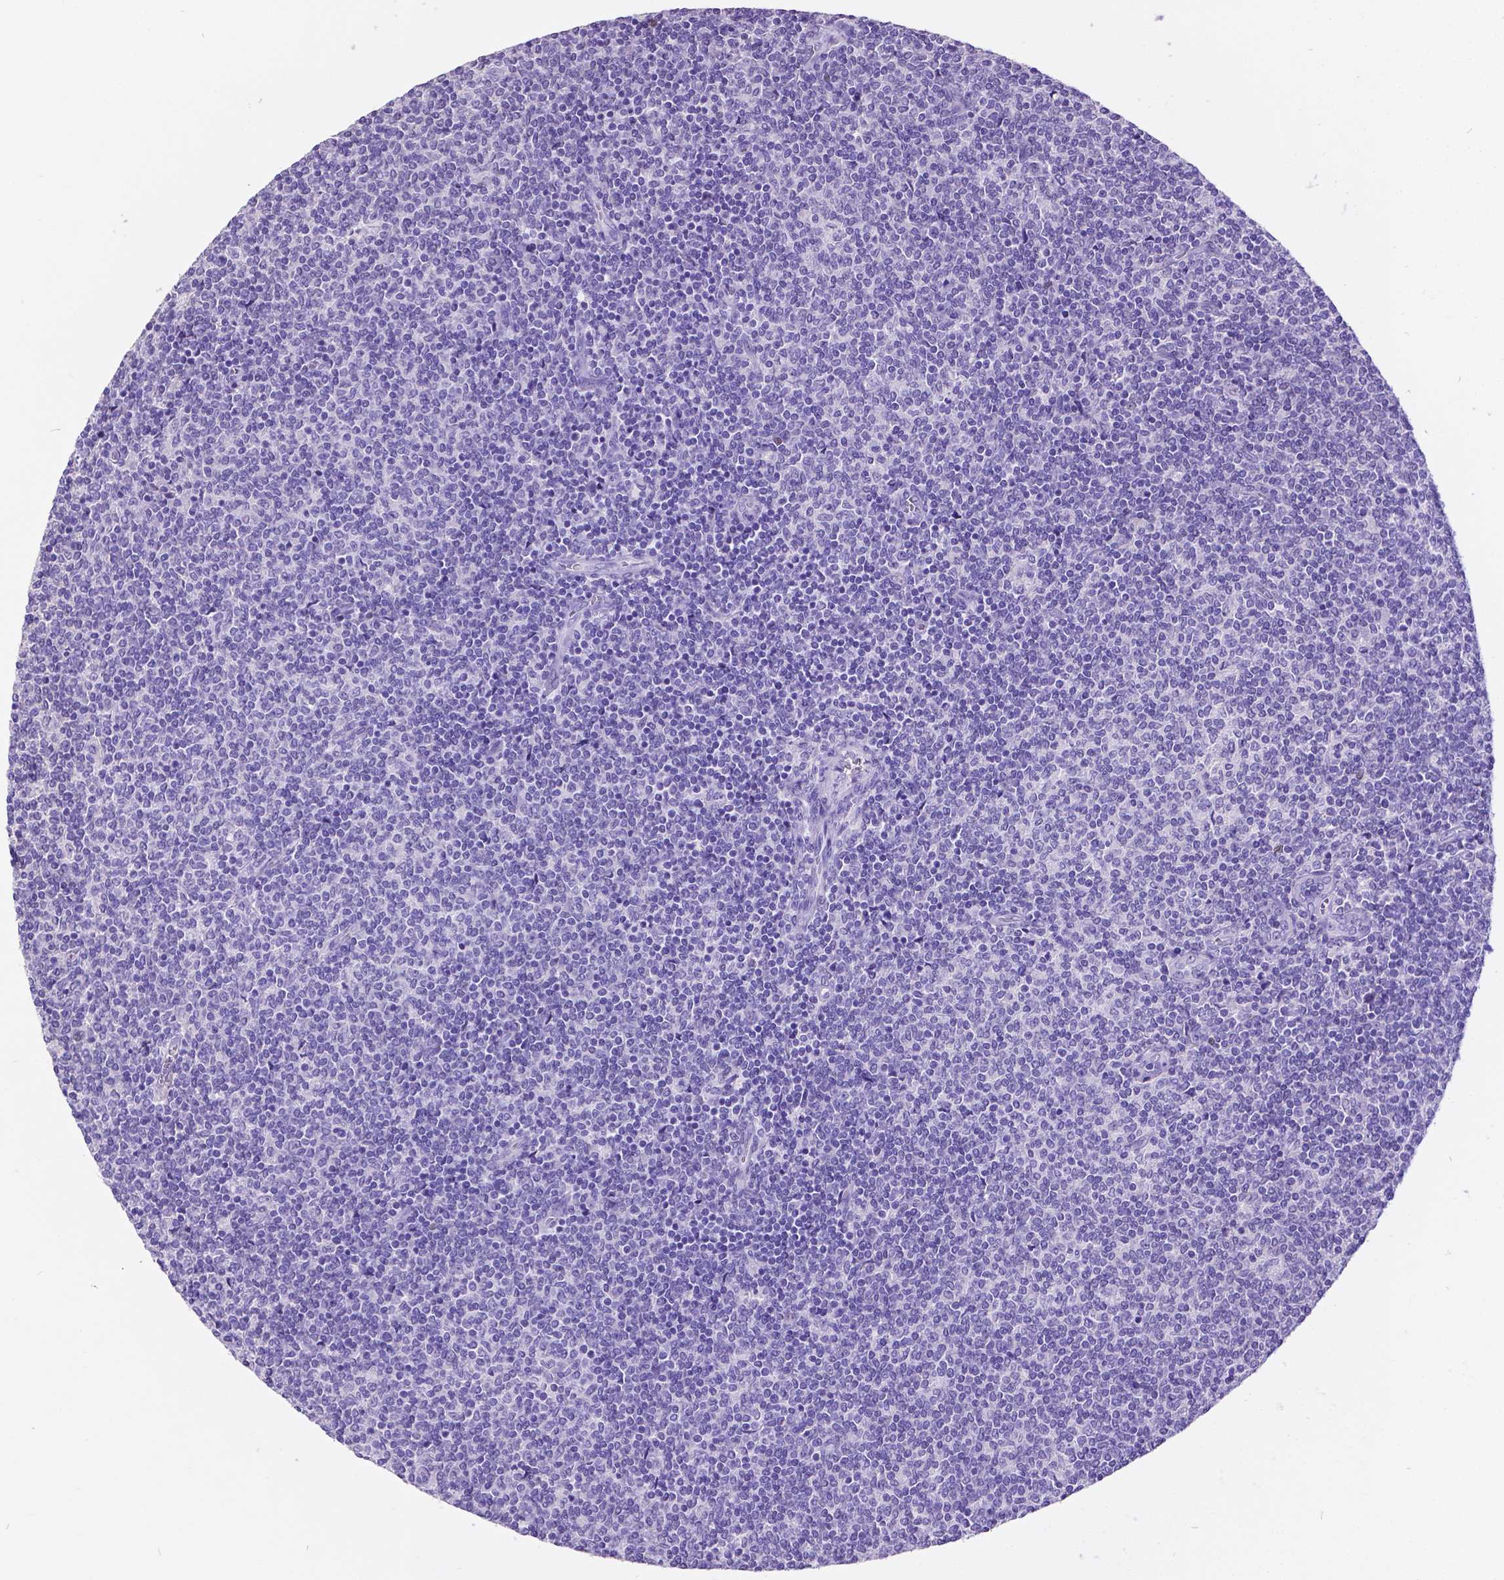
{"staining": {"intensity": "negative", "quantity": "none", "location": "none"}, "tissue": "lymphoma", "cell_type": "Tumor cells", "image_type": "cancer", "snomed": [{"axis": "morphology", "description": "Malignant lymphoma, non-Hodgkin's type, Low grade"}, {"axis": "topography", "description": "Lymph node"}], "caption": "Tumor cells are negative for protein expression in human low-grade malignant lymphoma, non-Hodgkin's type.", "gene": "SATB2", "patient": {"sex": "male", "age": 52}}